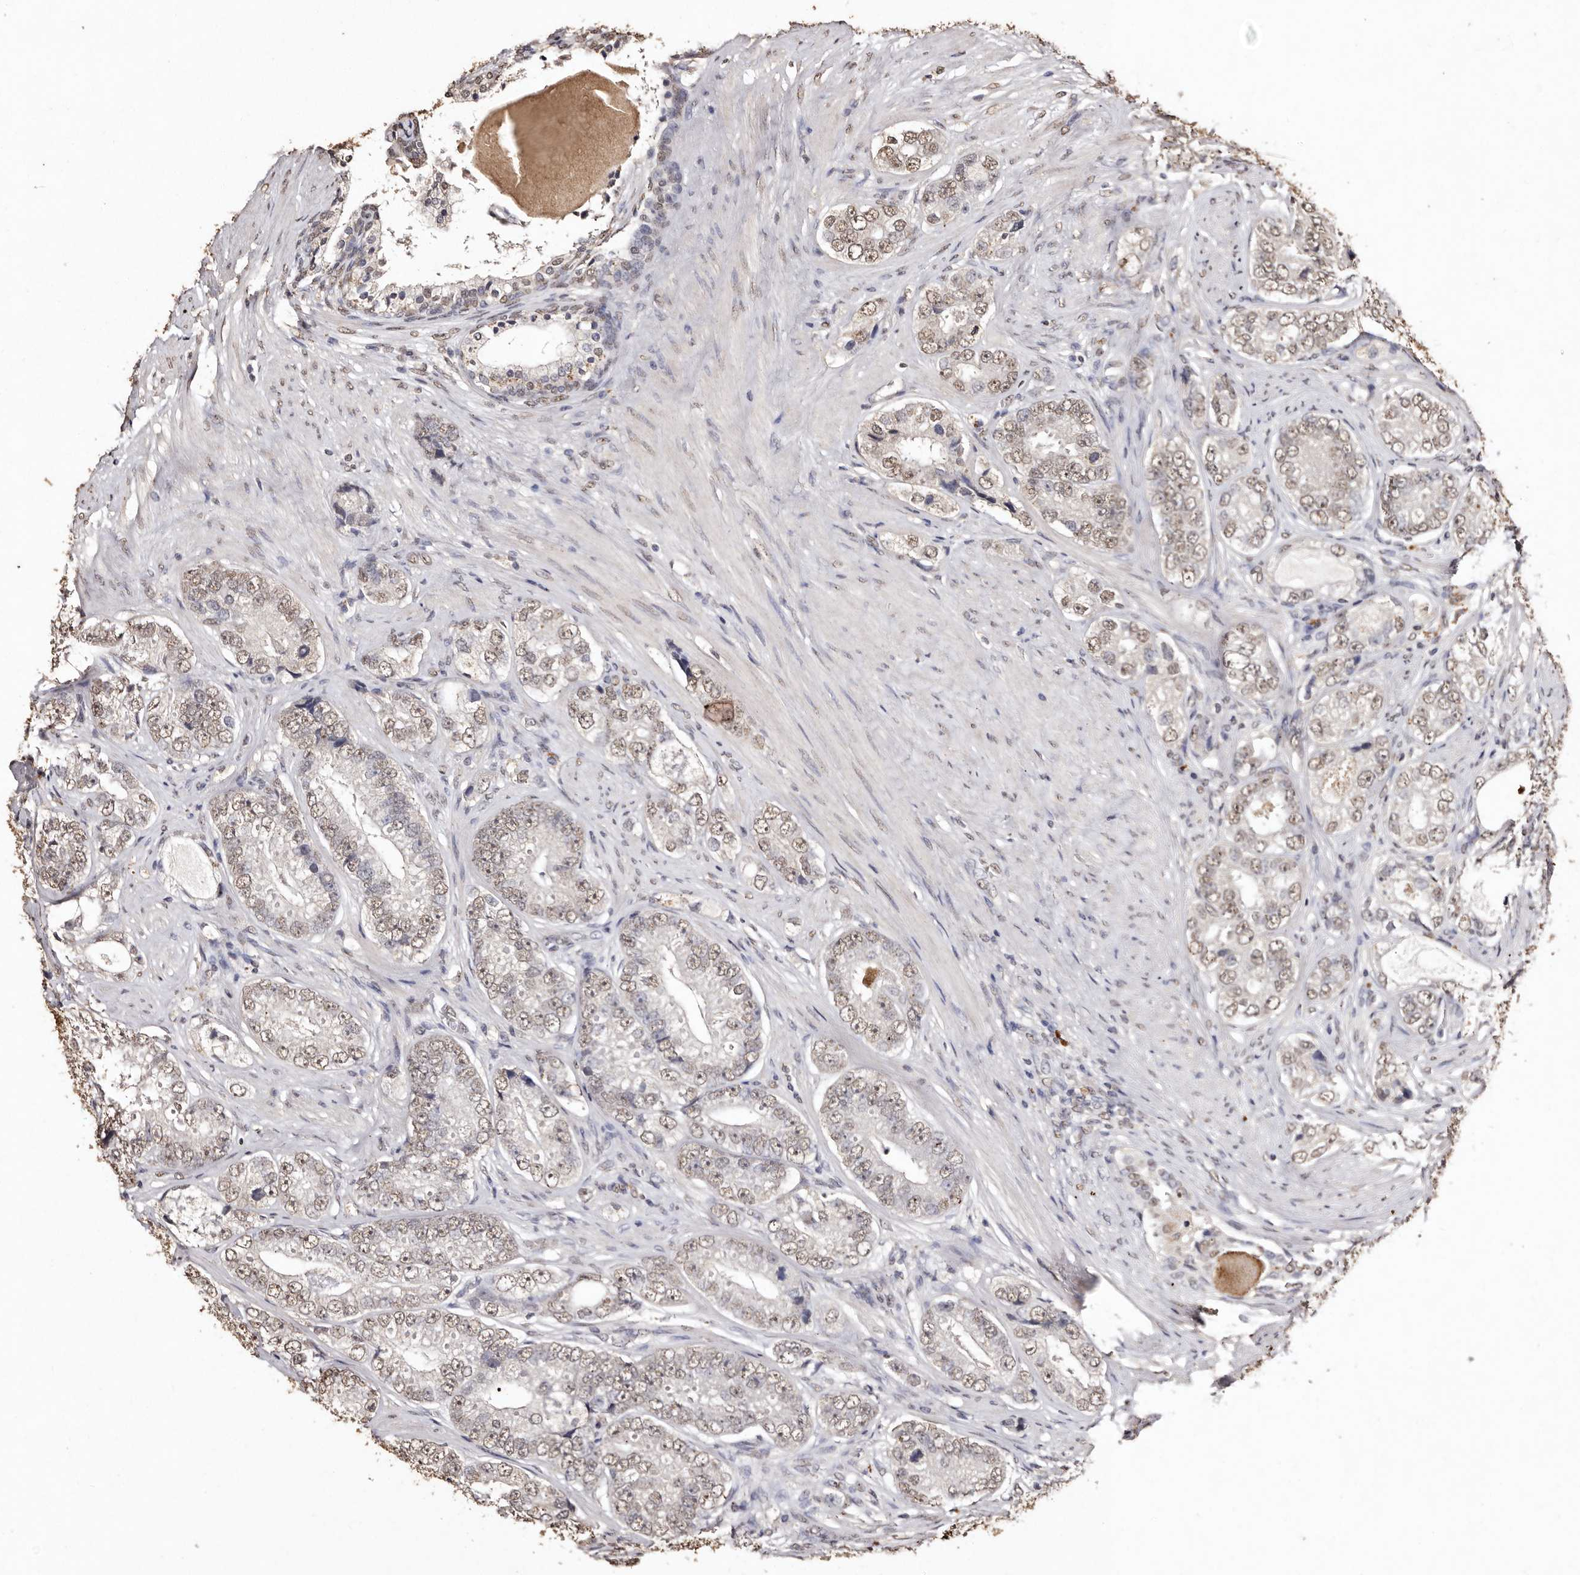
{"staining": {"intensity": "moderate", "quantity": "25%-75%", "location": "nuclear"}, "tissue": "prostate cancer", "cell_type": "Tumor cells", "image_type": "cancer", "snomed": [{"axis": "morphology", "description": "Adenocarcinoma, High grade"}, {"axis": "topography", "description": "Prostate"}], "caption": "Moderate nuclear positivity for a protein is identified in approximately 25%-75% of tumor cells of adenocarcinoma (high-grade) (prostate) using IHC.", "gene": "ERBB4", "patient": {"sex": "male", "age": 56}}